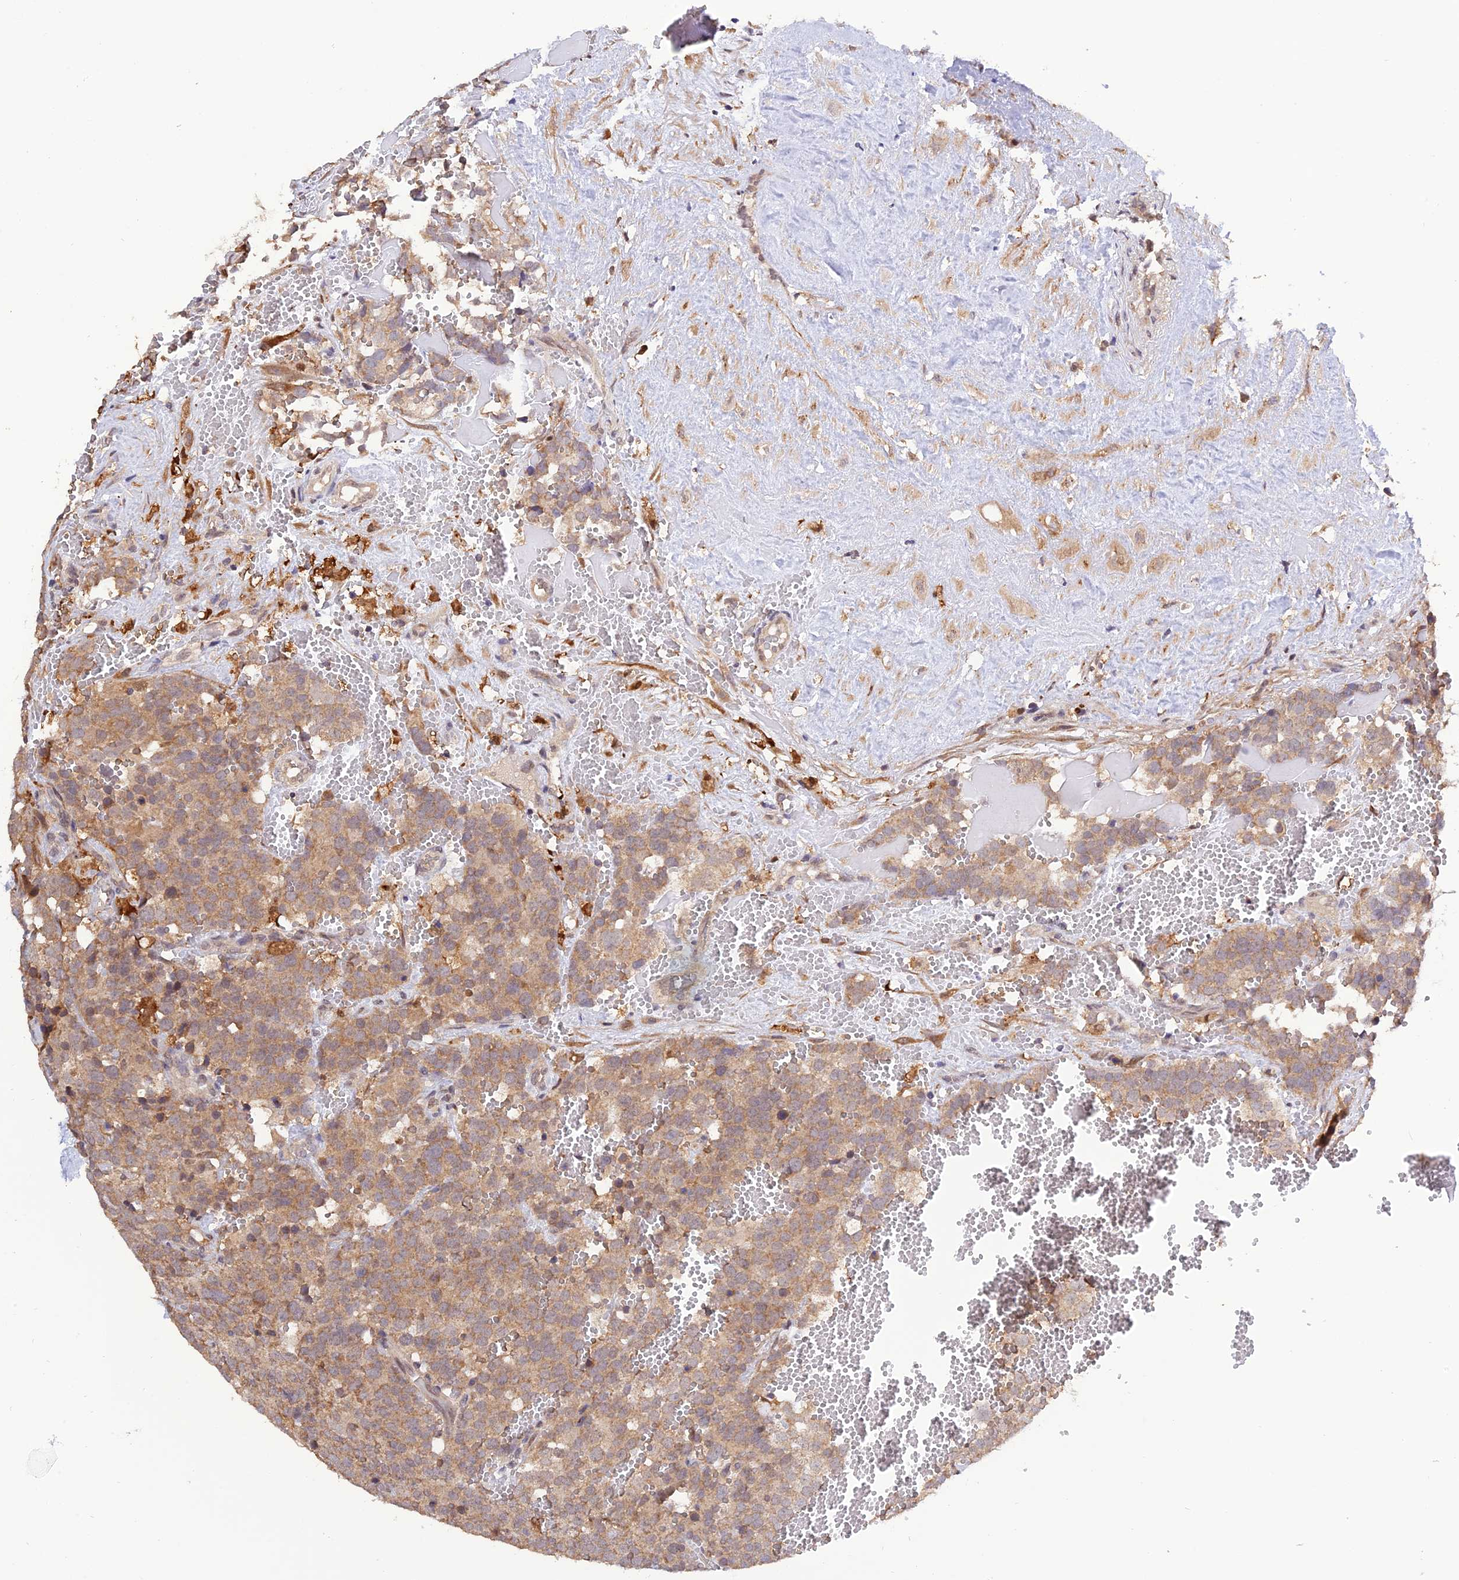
{"staining": {"intensity": "weak", "quantity": ">75%", "location": "cytoplasmic/membranous"}, "tissue": "testis cancer", "cell_type": "Tumor cells", "image_type": "cancer", "snomed": [{"axis": "morphology", "description": "Seminoma, NOS"}, {"axis": "topography", "description": "Testis"}], "caption": "High-power microscopy captured an IHC micrograph of testis cancer, revealing weak cytoplasmic/membranous positivity in approximately >75% of tumor cells. The staining was performed using DAB to visualize the protein expression in brown, while the nuclei were stained in blue with hematoxylin (Magnification: 20x).", "gene": "MNS1", "patient": {"sex": "male", "age": 71}}